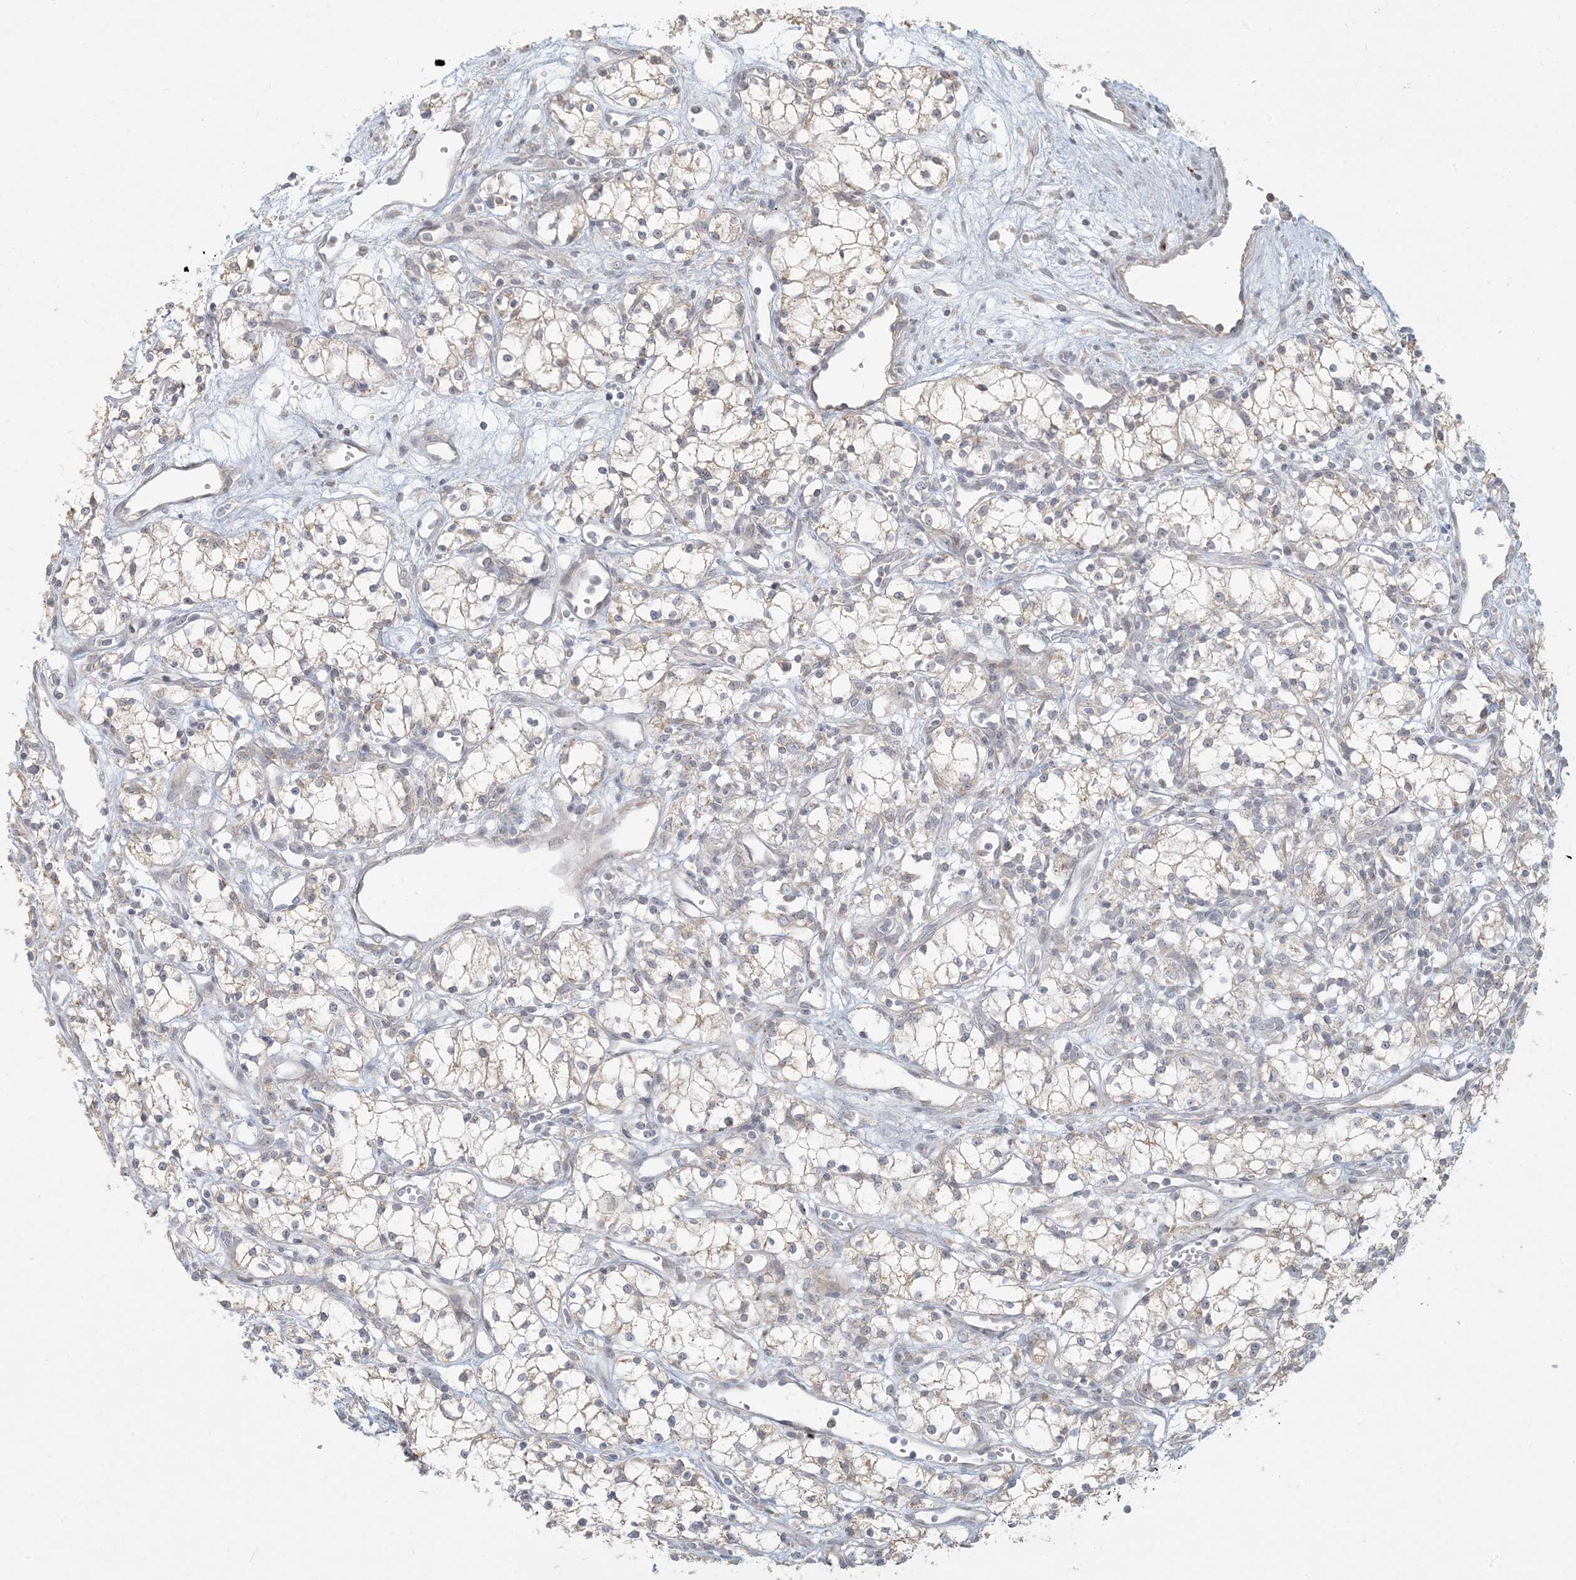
{"staining": {"intensity": "moderate", "quantity": "<25%", "location": "cytoplasmic/membranous"}, "tissue": "renal cancer", "cell_type": "Tumor cells", "image_type": "cancer", "snomed": [{"axis": "morphology", "description": "Adenocarcinoma, NOS"}, {"axis": "topography", "description": "Kidney"}], "caption": "About <25% of tumor cells in adenocarcinoma (renal) exhibit moderate cytoplasmic/membranous protein expression as visualized by brown immunohistochemical staining.", "gene": "MCAT", "patient": {"sex": "male", "age": 59}}